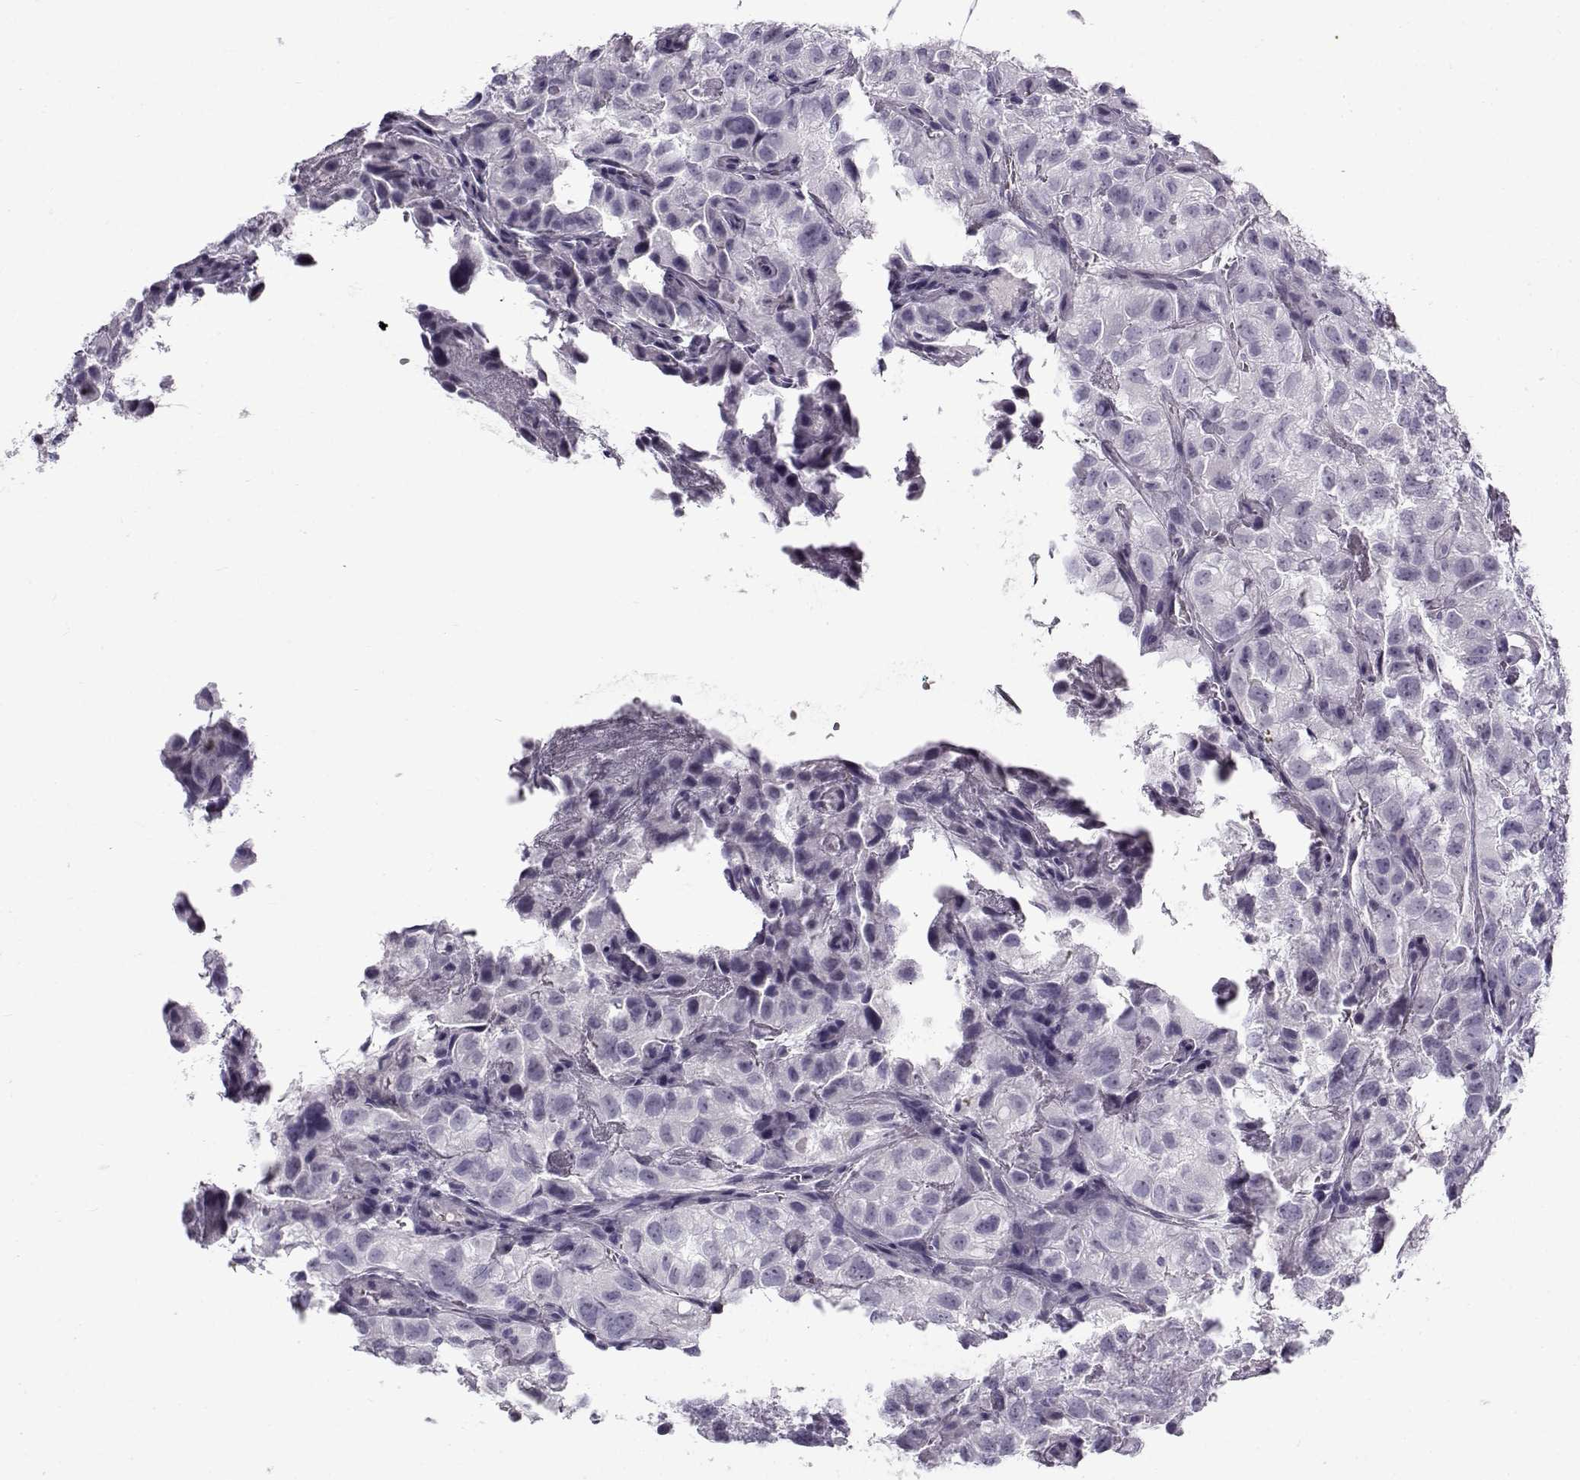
{"staining": {"intensity": "negative", "quantity": "none", "location": "none"}, "tissue": "renal cancer", "cell_type": "Tumor cells", "image_type": "cancer", "snomed": [{"axis": "morphology", "description": "Adenocarcinoma, NOS"}, {"axis": "topography", "description": "Kidney"}], "caption": "DAB immunohistochemical staining of human renal cancer (adenocarcinoma) demonstrates no significant expression in tumor cells.", "gene": "GTSF1L", "patient": {"sex": "male", "age": 64}}